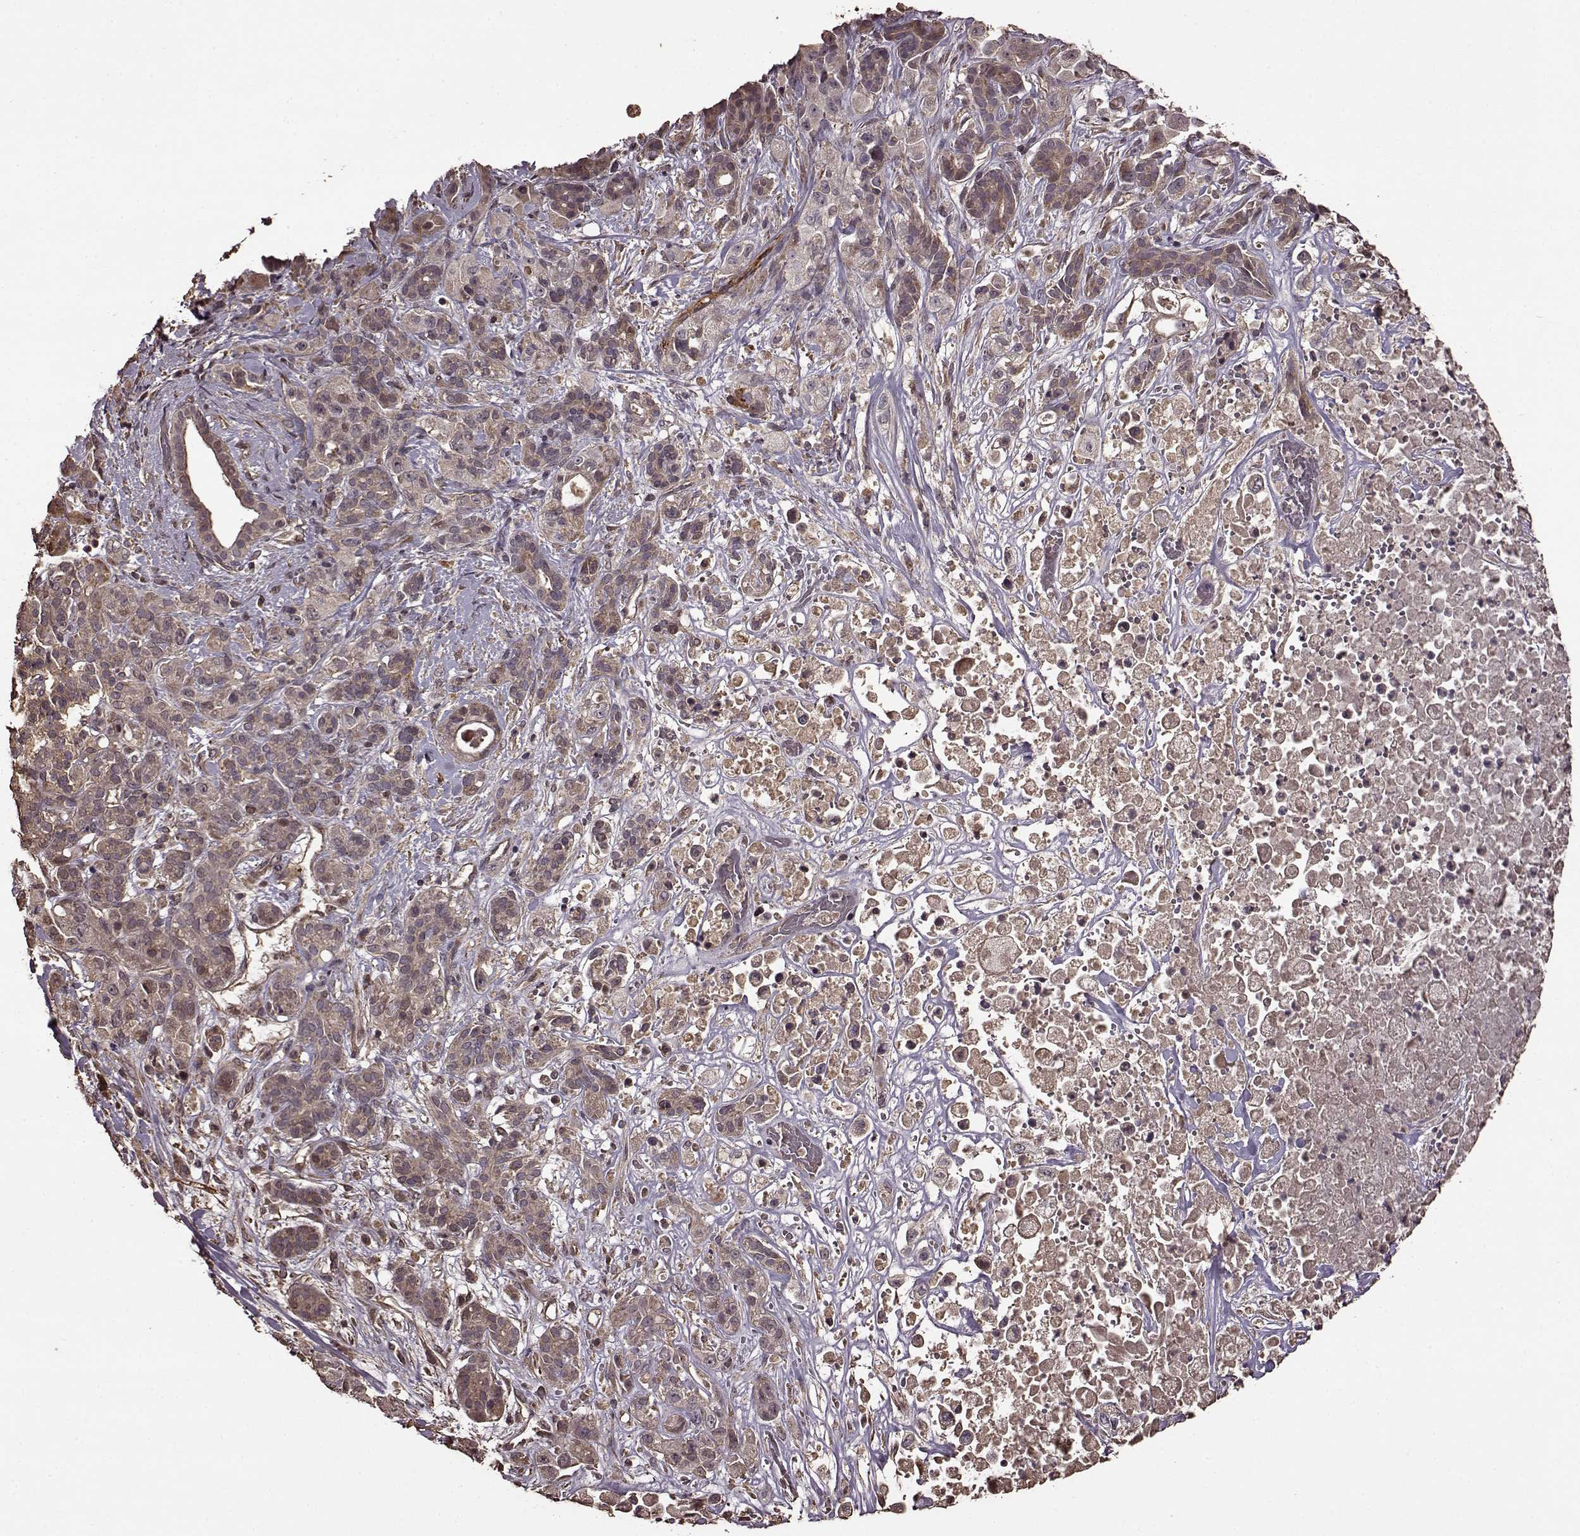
{"staining": {"intensity": "weak", "quantity": ">75%", "location": "cytoplasmic/membranous"}, "tissue": "pancreatic cancer", "cell_type": "Tumor cells", "image_type": "cancer", "snomed": [{"axis": "morphology", "description": "Adenocarcinoma, NOS"}, {"axis": "topography", "description": "Pancreas"}], "caption": "A low amount of weak cytoplasmic/membranous staining is present in about >75% of tumor cells in pancreatic cancer (adenocarcinoma) tissue.", "gene": "FBXW11", "patient": {"sex": "male", "age": 44}}